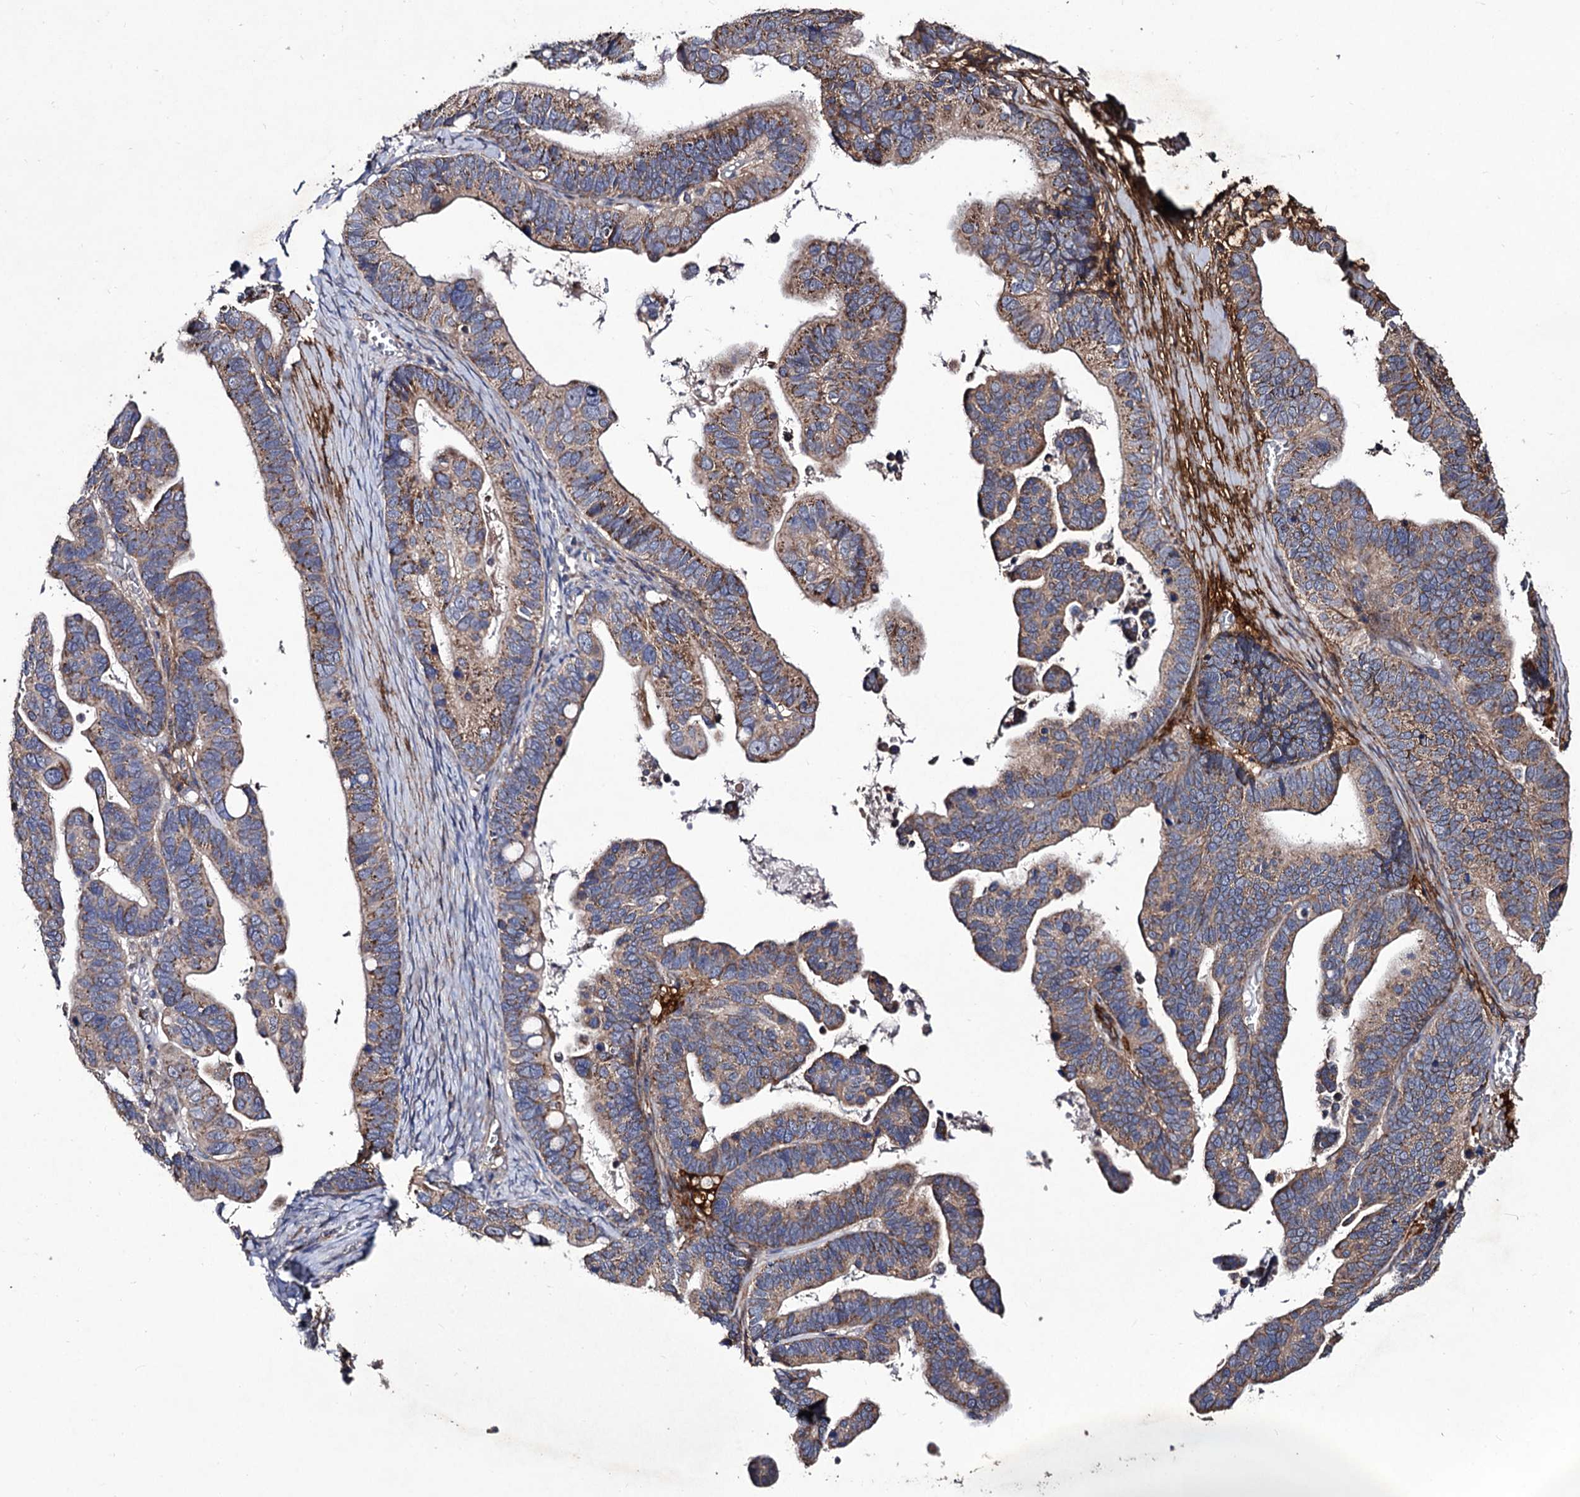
{"staining": {"intensity": "moderate", "quantity": "25%-75%", "location": "cytoplasmic/membranous"}, "tissue": "ovarian cancer", "cell_type": "Tumor cells", "image_type": "cancer", "snomed": [{"axis": "morphology", "description": "Cystadenocarcinoma, serous, NOS"}, {"axis": "topography", "description": "Ovary"}], "caption": "Brown immunohistochemical staining in human serous cystadenocarcinoma (ovarian) reveals moderate cytoplasmic/membranous staining in approximately 25%-75% of tumor cells. (Stains: DAB in brown, nuclei in blue, Microscopy: brightfield microscopy at high magnification).", "gene": "MYO1H", "patient": {"sex": "female", "age": 56}}